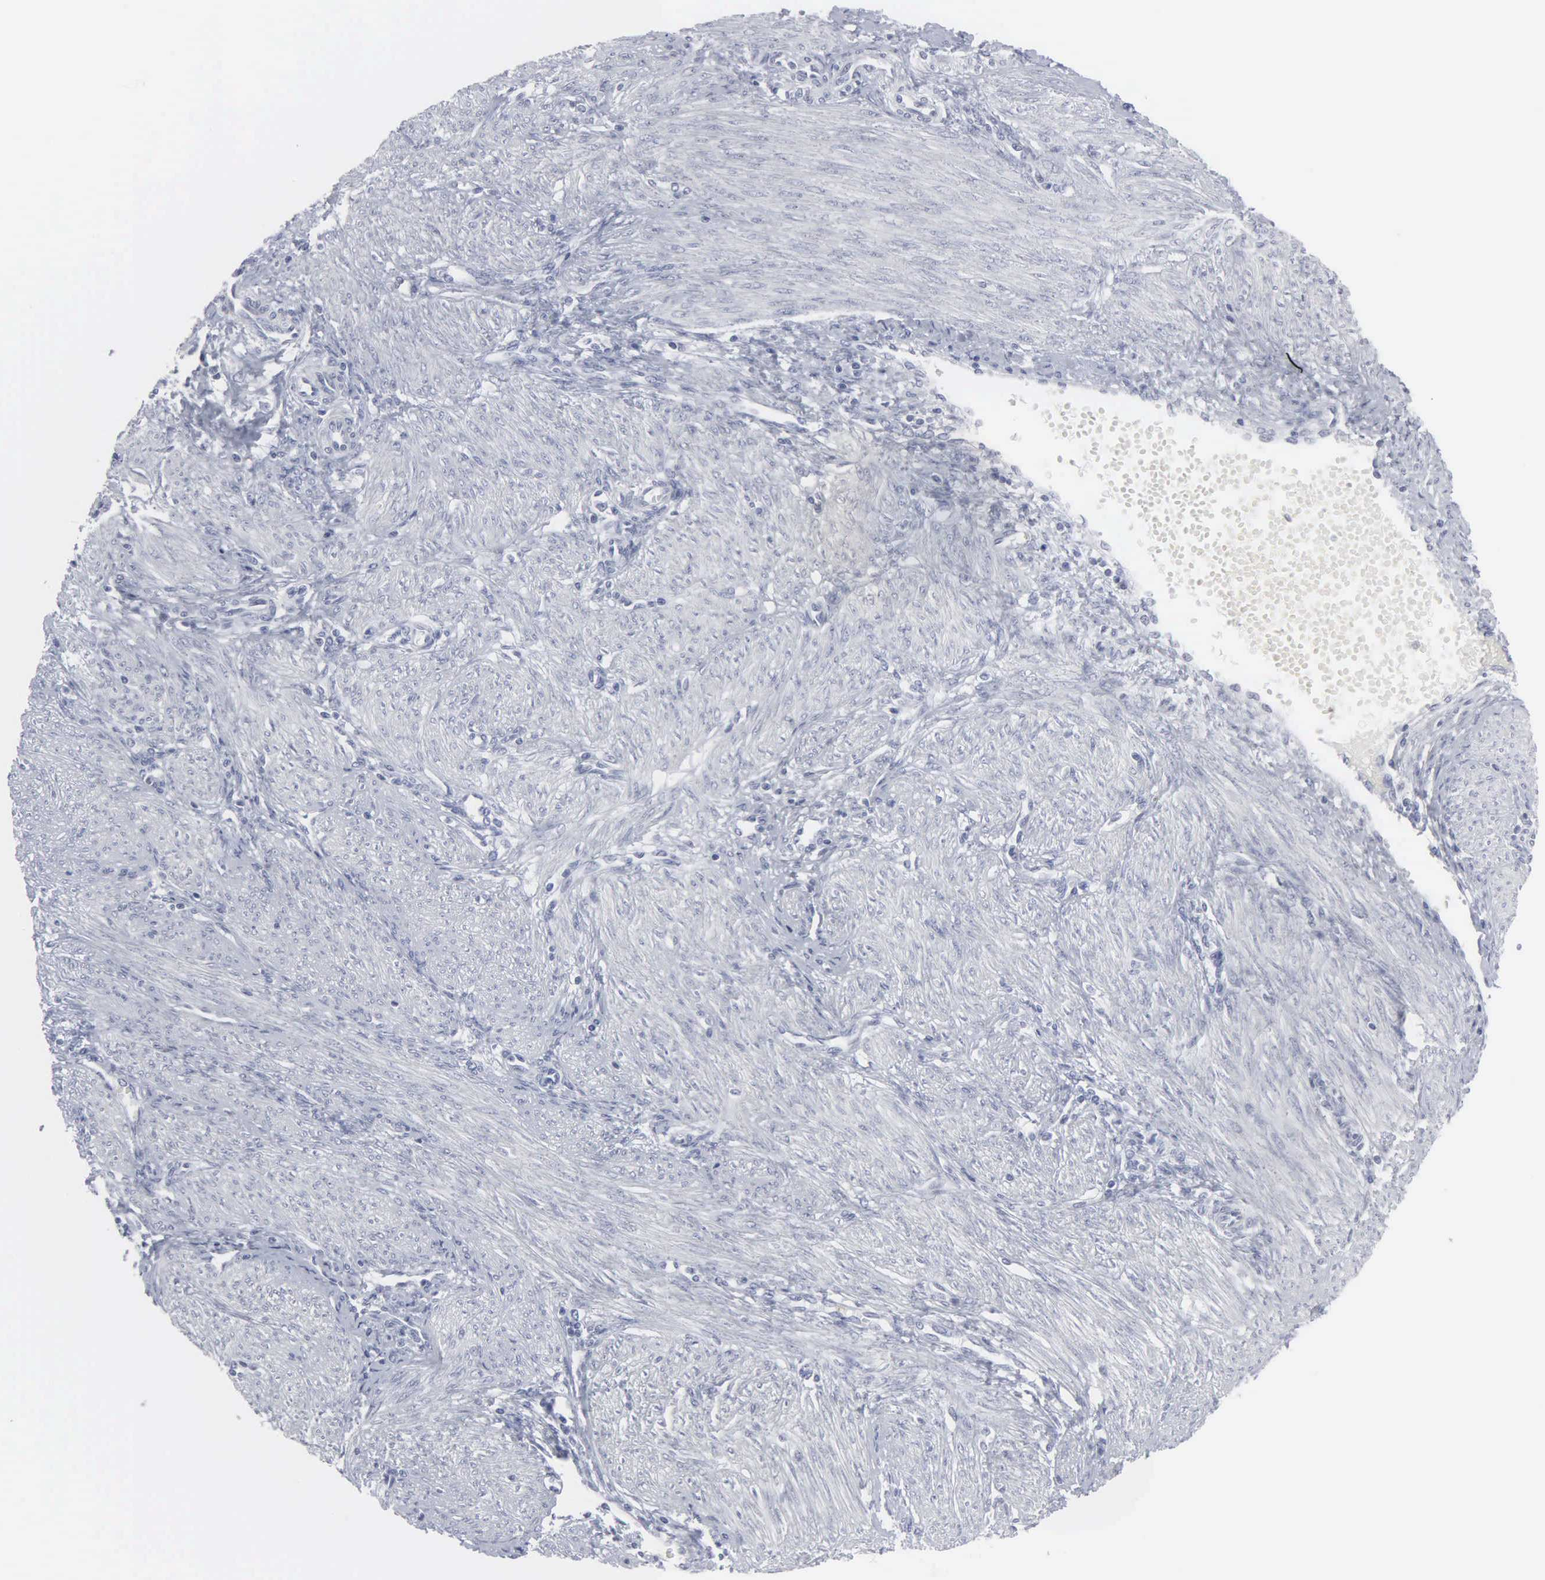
{"staining": {"intensity": "negative", "quantity": "none", "location": "none"}, "tissue": "endometrial cancer", "cell_type": "Tumor cells", "image_type": "cancer", "snomed": [{"axis": "morphology", "description": "Adenocarcinoma, NOS"}, {"axis": "topography", "description": "Endometrium"}], "caption": "Endometrial cancer was stained to show a protein in brown. There is no significant staining in tumor cells.", "gene": "SPIN3", "patient": {"sex": "female", "age": 51}}